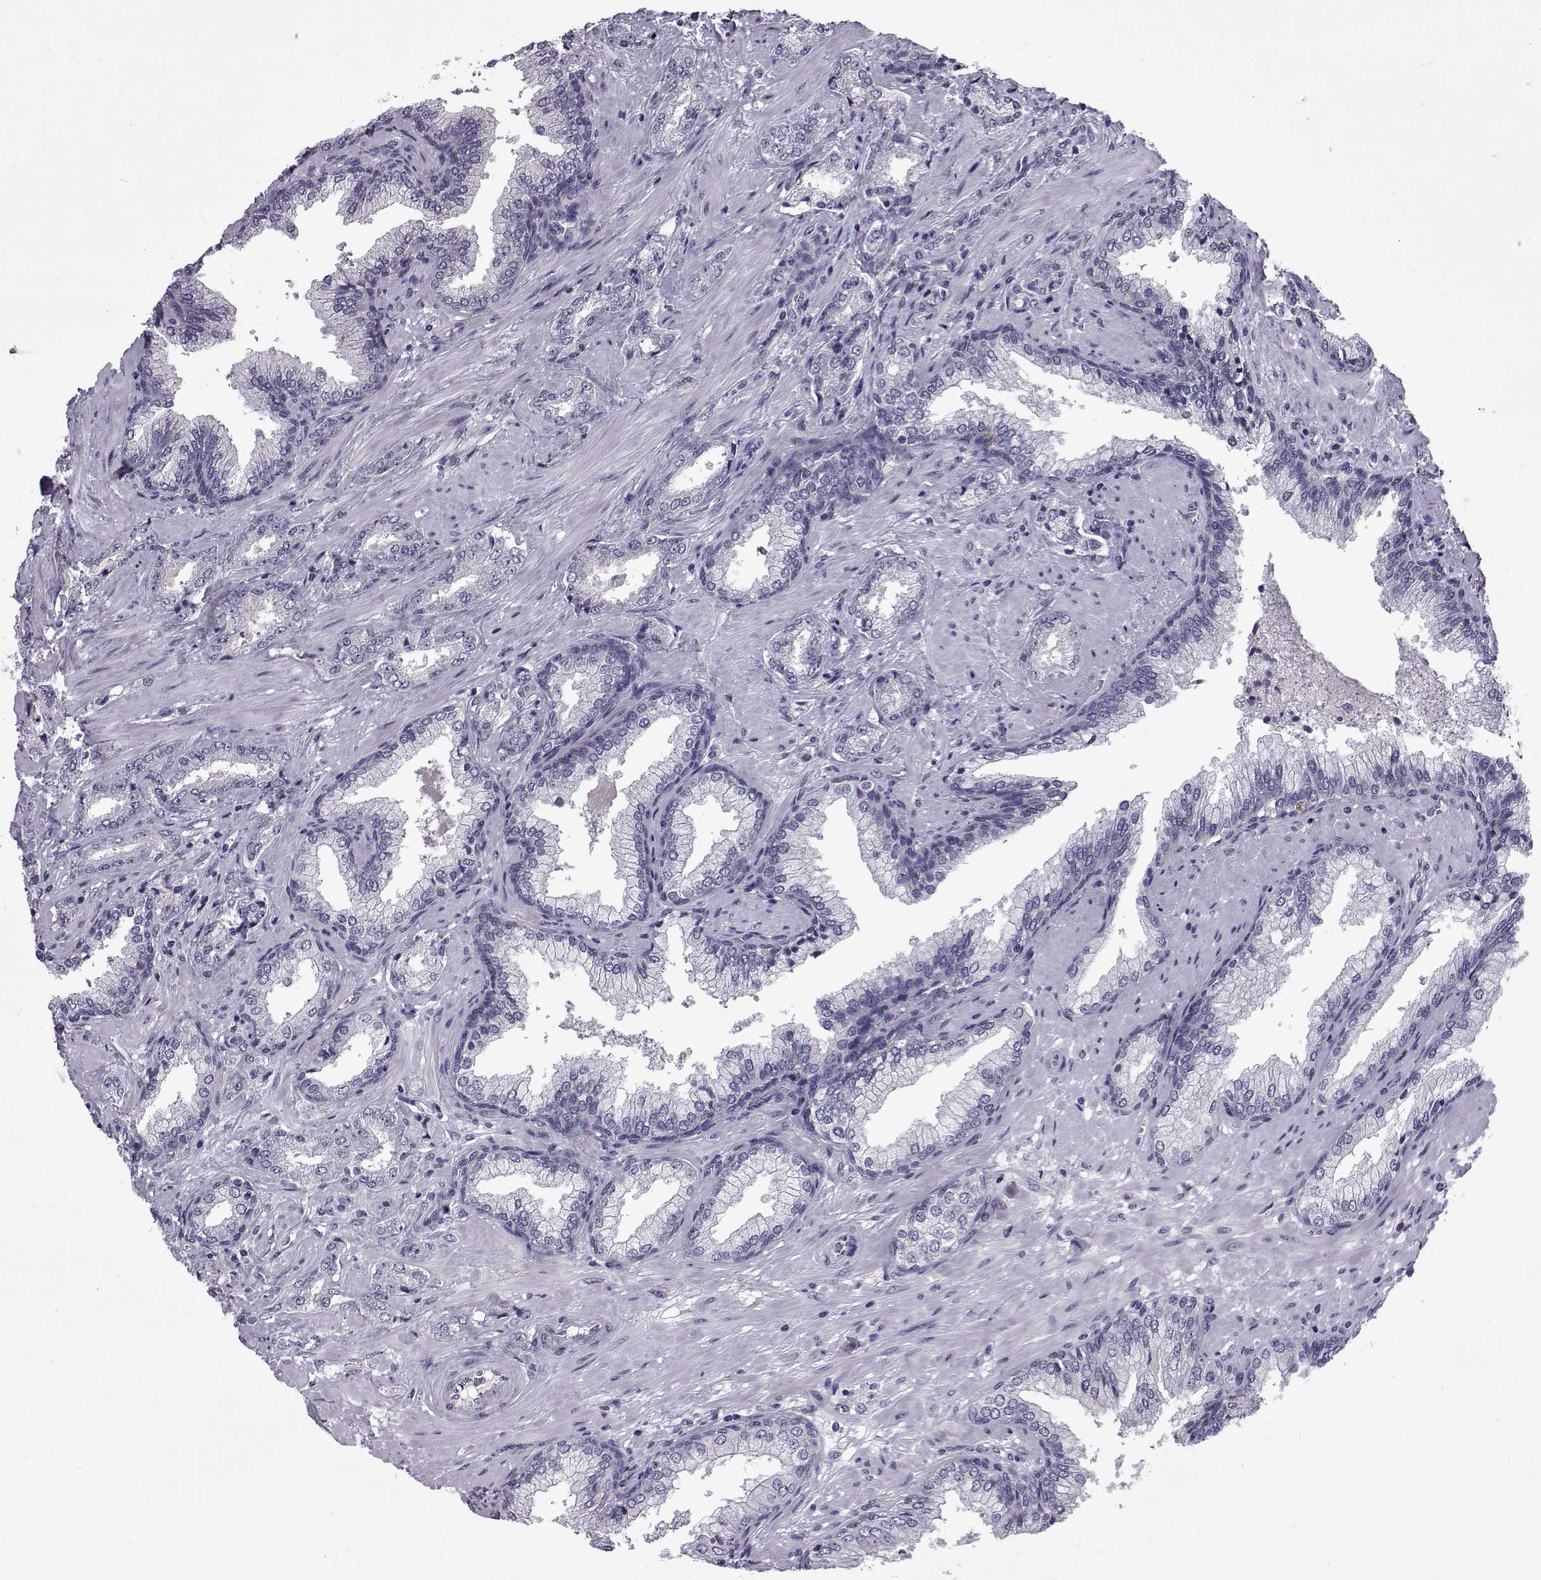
{"staining": {"intensity": "negative", "quantity": "none", "location": "none"}, "tissue": "prostate cancer", "cell_type": "Tumor cells", "image_type": "cancer", "snomed": [{"axis": "morphology", "description": "Adenocarcinoma, Low grade"}, {"axis": "topography", "description": "Prostate"}], "caption": "This is an IHC histopathology image of human prostate adenocarcinoma (low-grade). There is no expression in tumor cells.", "gene": "TCF15", "patient": {"sex": "male", "age": 61}}